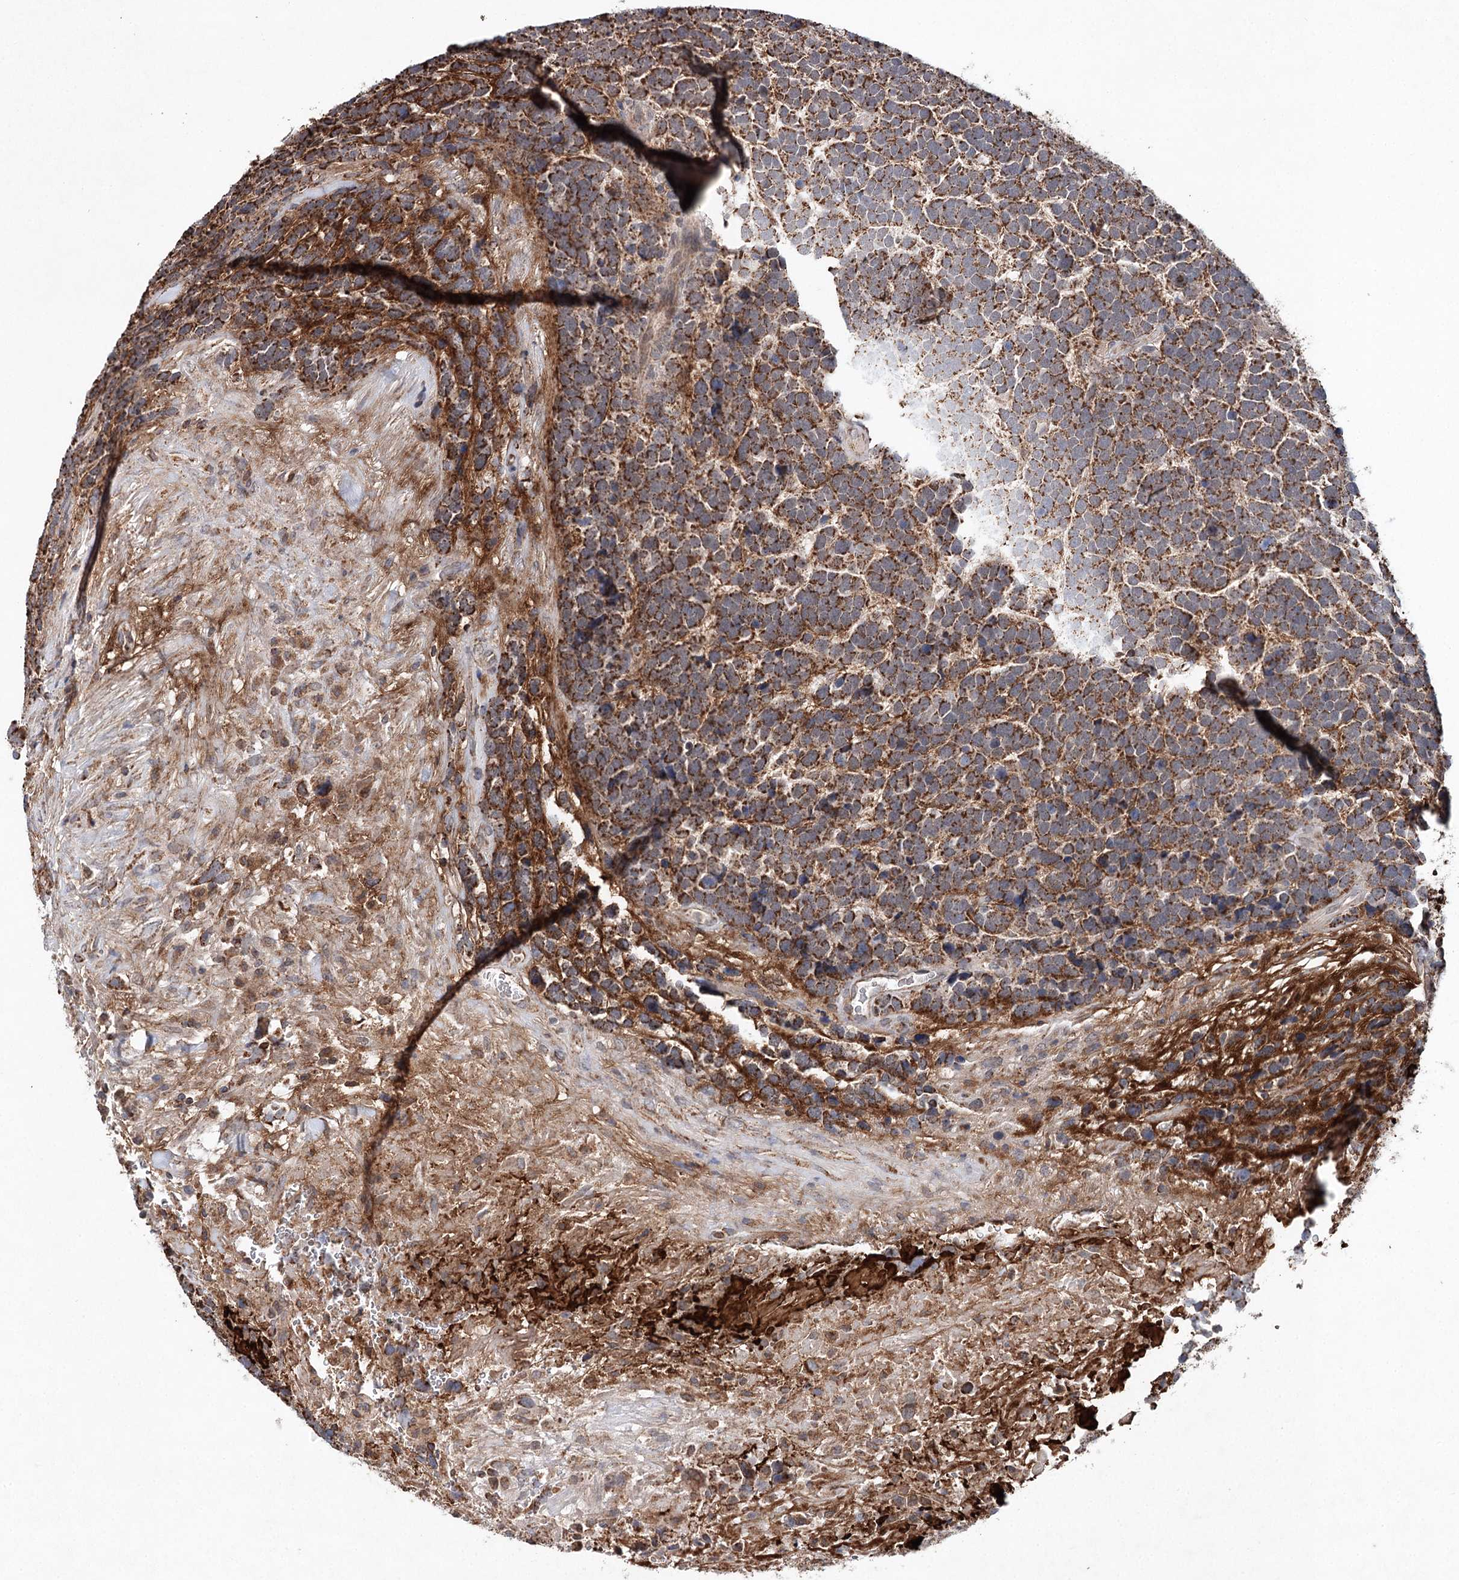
{"staining": {"intensity": "strong", "quantity": ">75%", "location": "cytoplasmic/membranous"}, "tissue": "urothelial cancer", "cell_type": "Tumor cells", "image_type": "cancer", "snomed": [{"axis": "morphology", "description": "Urothelial carcinoma, High grade"}, {"axis": "topography", "description": "Urinary bladder"}], "caption": "Strong cytoplasmic/membranous positivity for a protein is seen in approximately >75% of tumor cells of urothelial cancer using IHC.", "gene": "PIK3CB", "patient": {"sex": "female", "age": 82}}